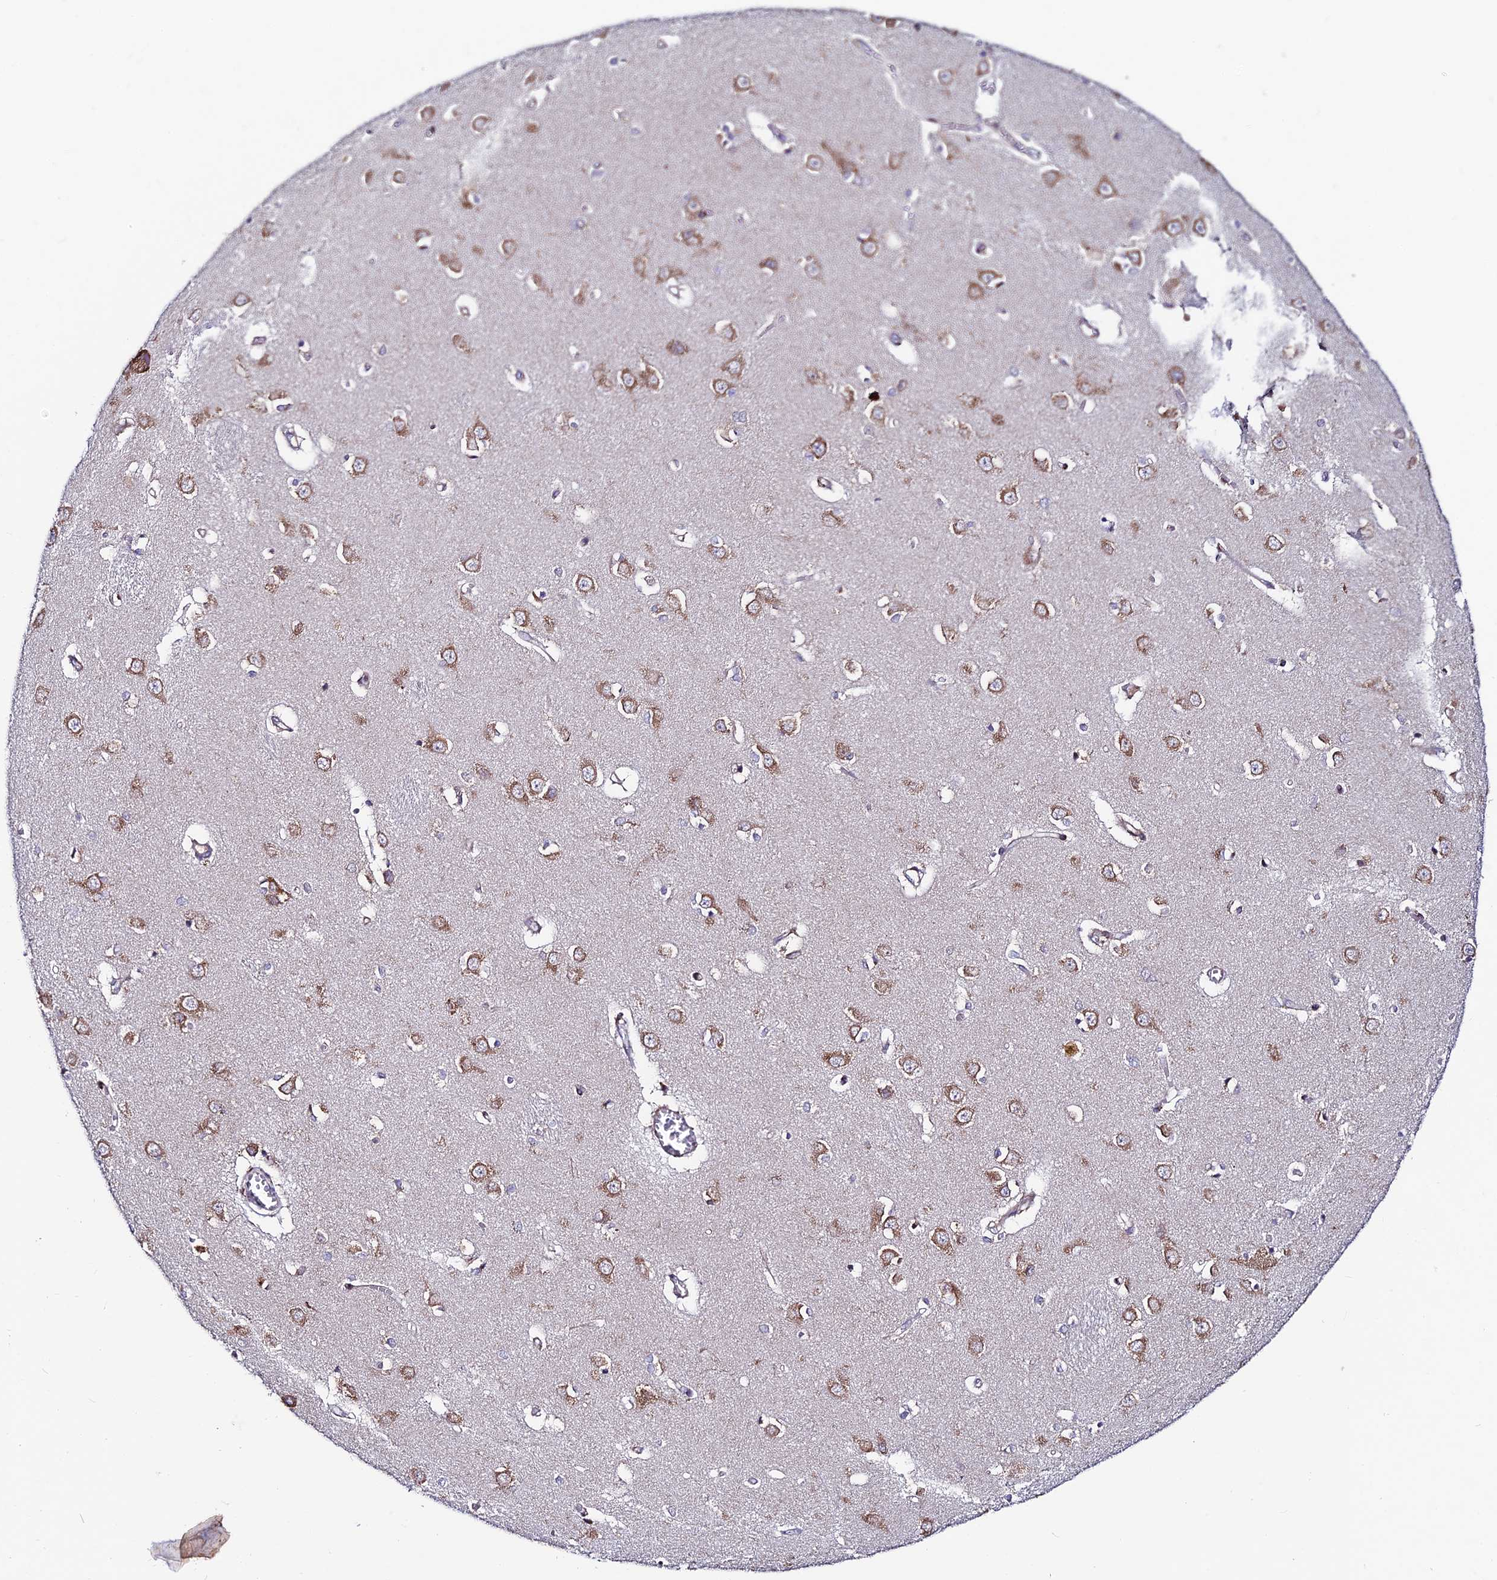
{"staining": {"intensity": "moderate", "quantity": "<25%", "location": "cytoplasmic/membranous"}, "tissue": "caudate", "cell_type": "Glial cells", "image_type": "normal", "snomed": [{"axis": "morphology", "description": "Normal tissue, NOS"}, {"axis": "topography", "description": "Lateral ventricle wall"}], "caption": "This photomicrograph exhibits benign caudate stained with immunohistochemistry (IHC) to label a protein in brown. The cytoplasmic/membranous of glial cells show moderate positivity for the protein. Nuclei are counter-stained blue.", "gene": "EIF3K", "patient": {"sex": "male", "age": 37}}